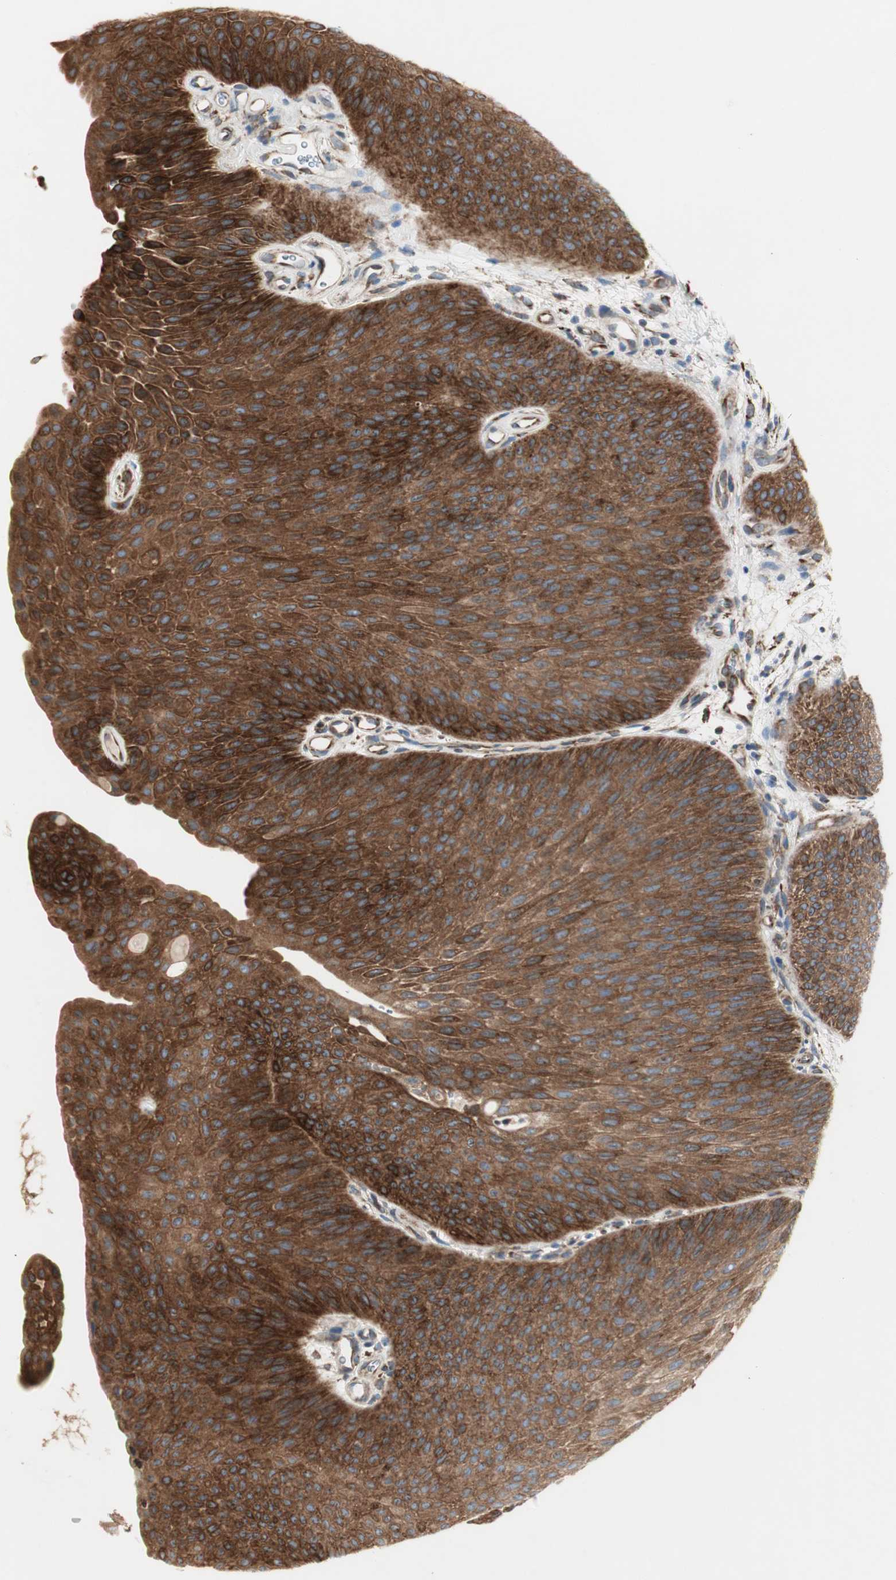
{"staining": {"intensity": "strong", "quantity": ">75%", "location": "cytoplasmic/membranous"}, "tissue": "urothelial cancer", "cell_type": "Tumor cells", "image_type": "cancer", "snomed": [{"axis": "morphology", "description": "Urothelial carcinoma, Low grade"}, {"axis": "topography", "description": "Urinary bladder"}], "caption": "Protein staining of low-grade urothelial carcinoma tissue reveals strong cytoplasmic/membranous positivity in about >75% of tumor cells.", "gene": "H6PD", "patient": {"sex": "female", "age": 60}}